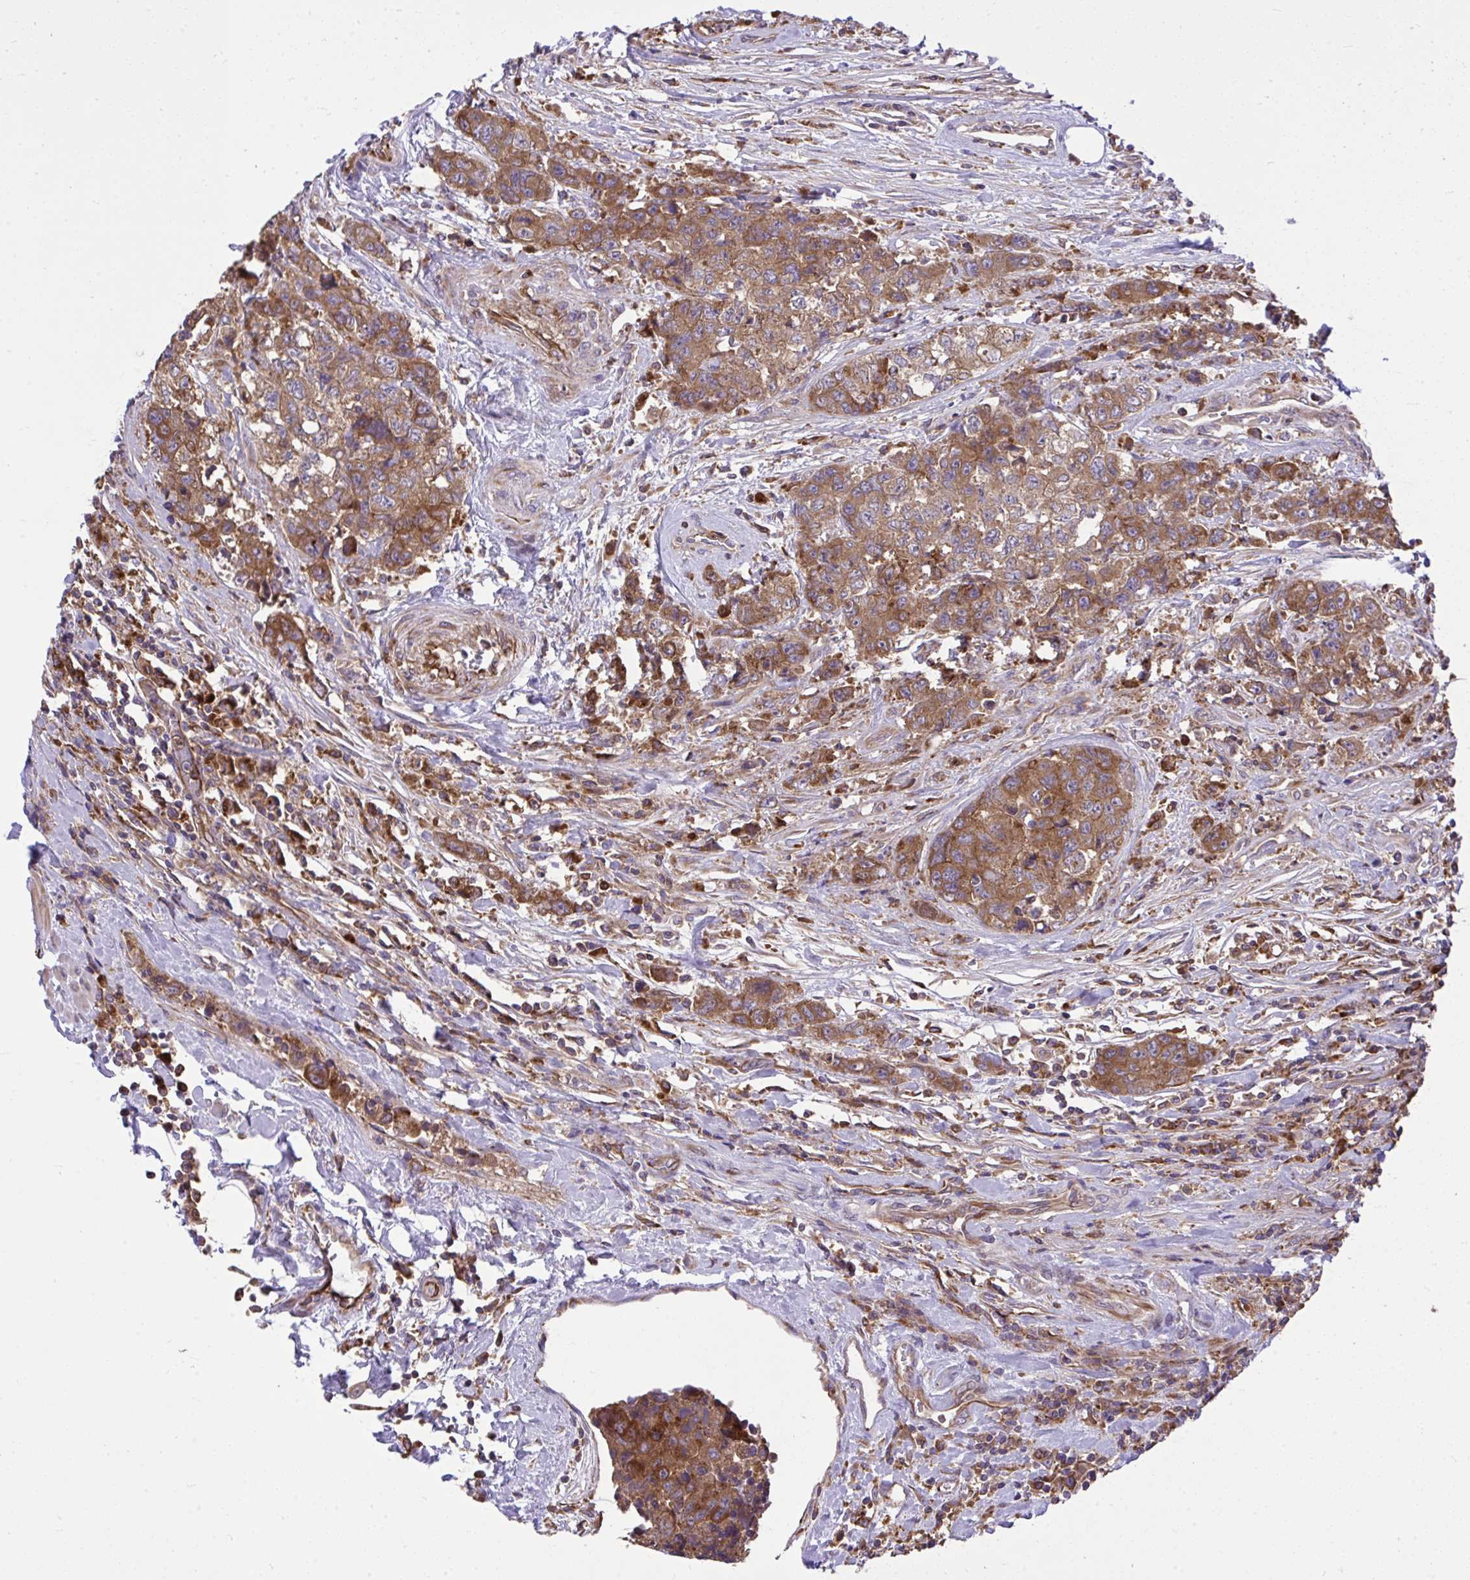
{"staining": {"intensity": "moderate", "quantity": ">75%", "location": "cytoplasmic/membranous"}, "tissue": "urothelial cancer", "cell_type": "Tumor cells", "image_type": "cancer", "snomed": [{"axis": "morphology", "description": "Urothelial carcinoma, High grade"}, {"axis": "topography", "description": "Urinary bladder"}], "caption": "The photomicrograph reveals staining of high-grade urothelial carcinoma, revealing moderate cytoplasmic/membranous protein staining (brown color) within tumor cells. (IHC, brightfield microscopy, high magnification).", "gene": "PAIP2", "patient": {"sex": "female", "age": 78}}